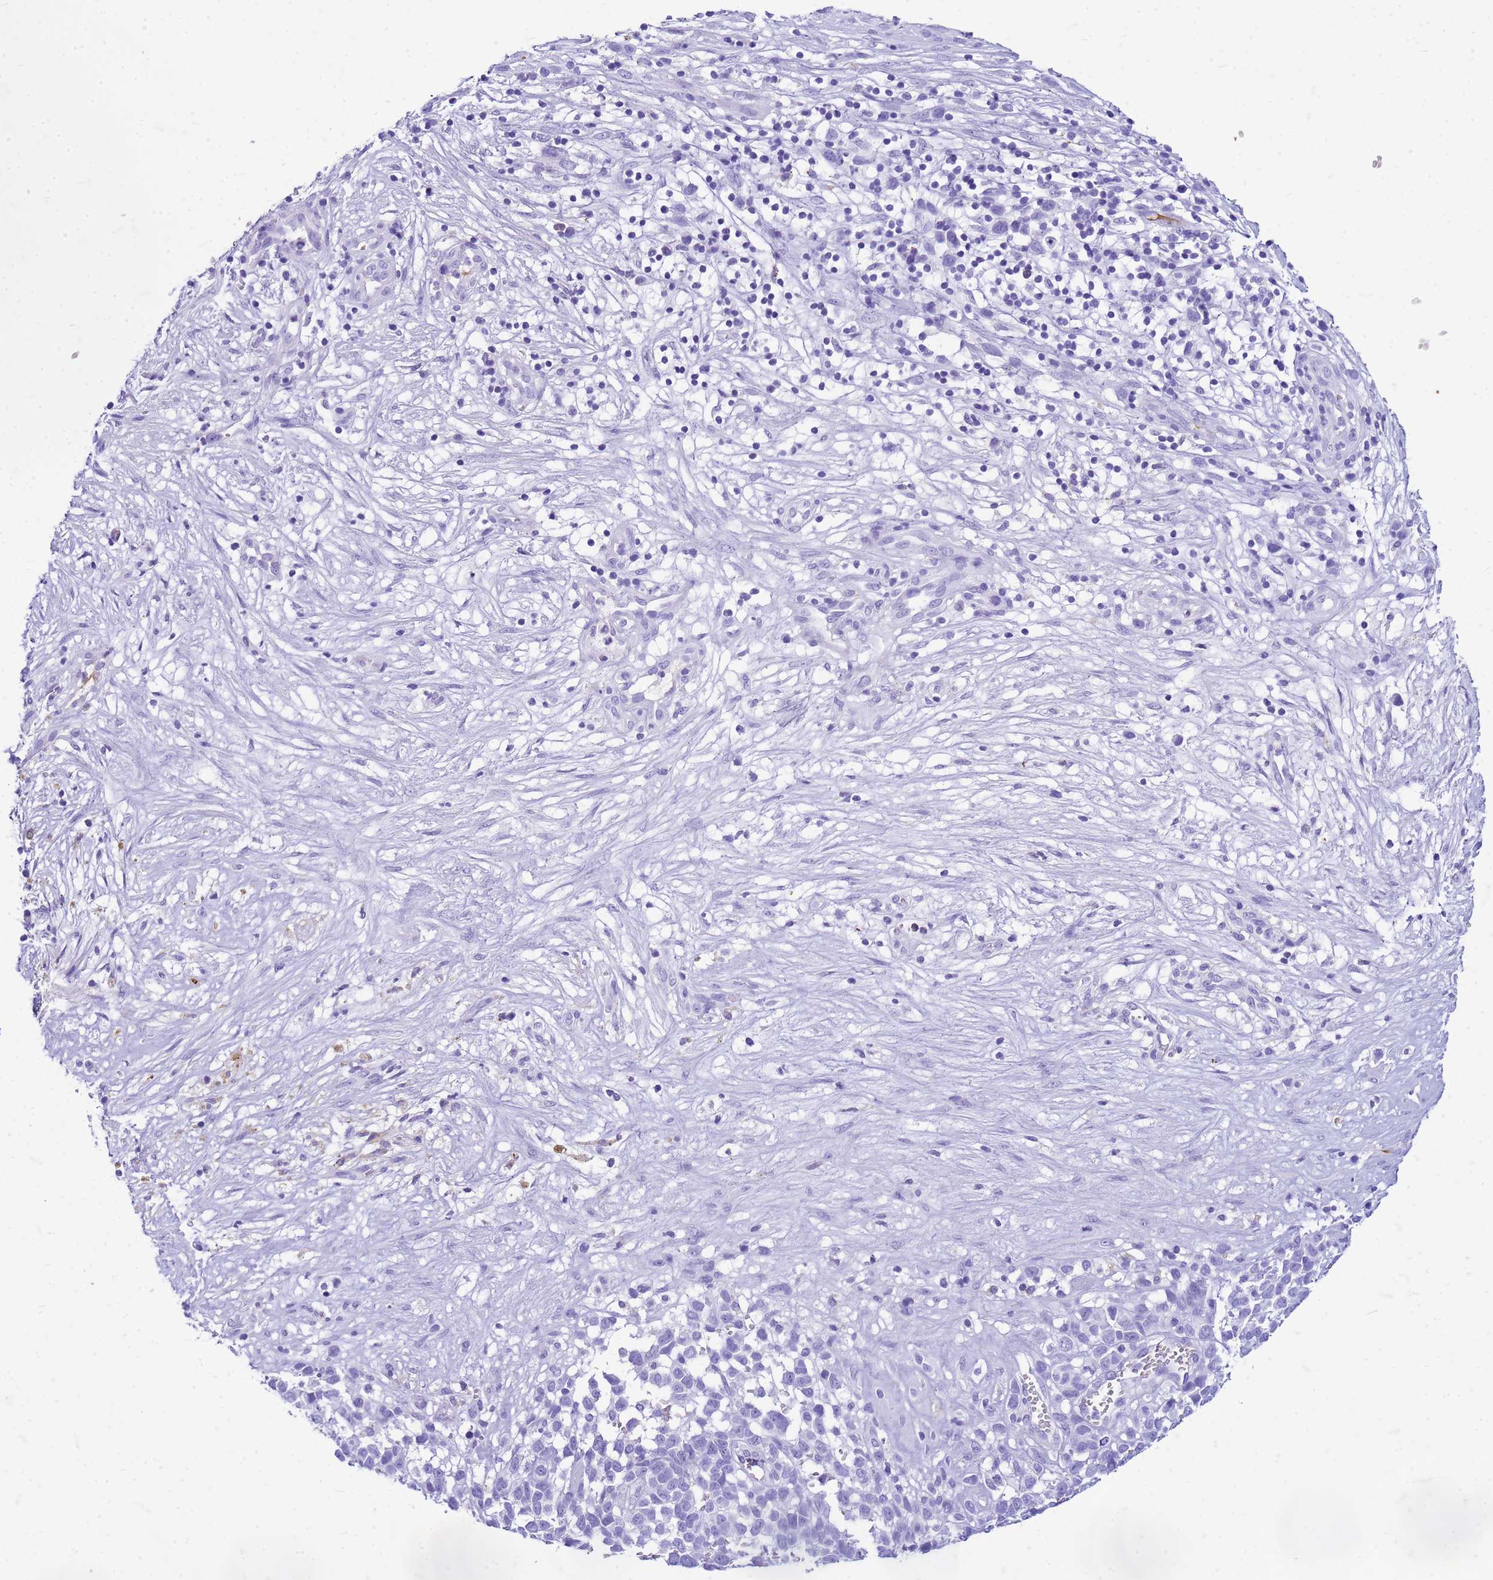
{"staining": {"intensity": "negative", "quantity": "none", "location": "none"}, "tissue": "melanoma", "cell_type": "Tumor cells", "image_type": "cancer", "snomed": [{"axis": "morphology", "description": "Malignant melanoma, NOS"}, {"axis": "topography", "description": "Nose, NOS"}], "caption": "This is an immunohistochemistry (IHC) micrograph of human melanoma. There is no expression in tumor cells.", "gene": "CFAP100", "patient": {"sex": "female", "age": 48}}